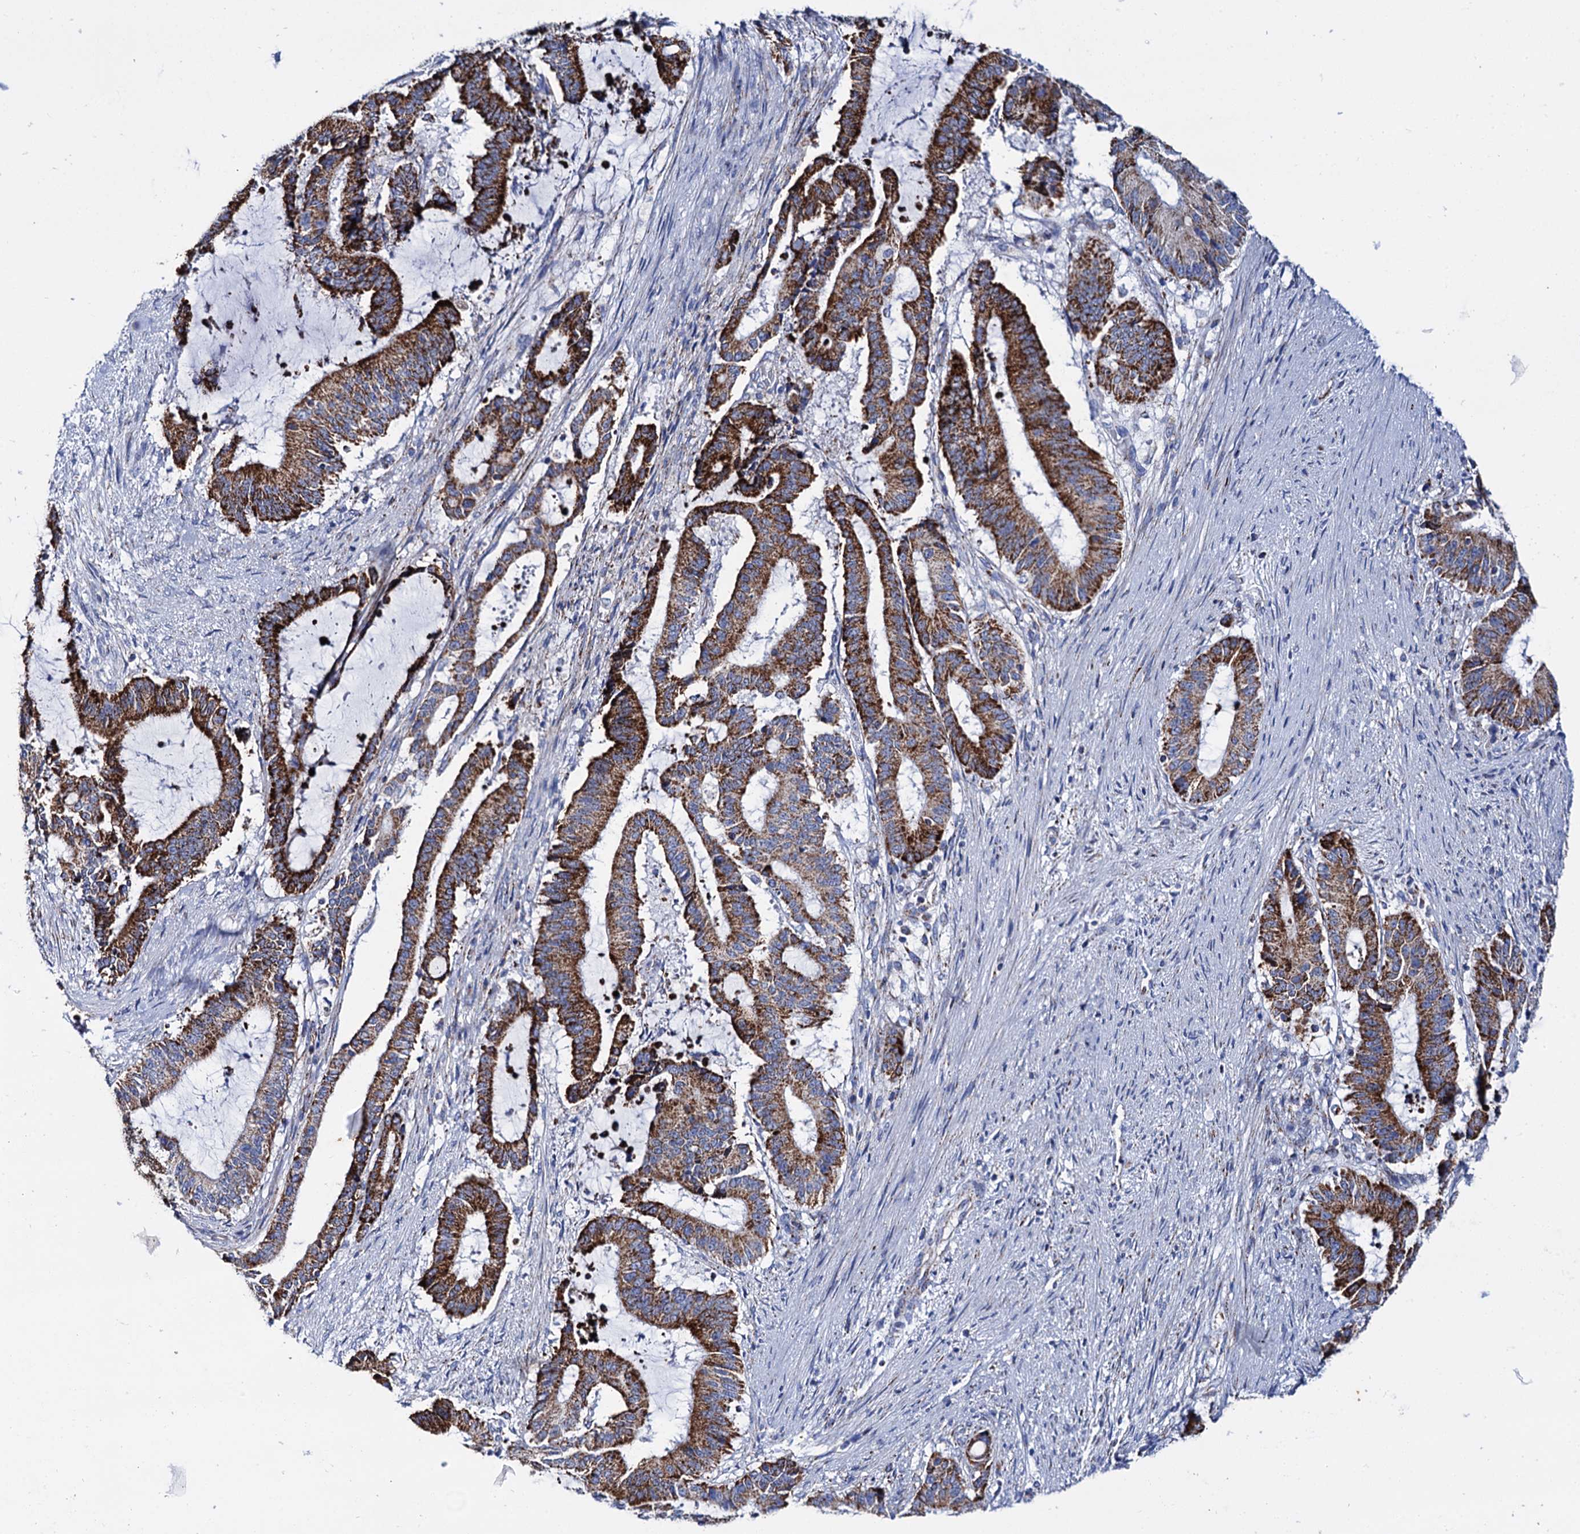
{"staining": {"intensity": "strong", "quantity": ">75%", "location": "cytoplasmic/membranous"}, "tissue": "liver cancer", "cell_type": "Tumor cells", "image_type": "cancer", "snomed": [{"axis": "morphology", "description": "Normal tissue, NOS"}, {"axis": "morphology", "description": "Cholangiocarcinoma"}, {"axis": "topography", "description": "Liver"}, {"axis": "topography", "description": "Peripheral nerve tissue"}], "caption": "IHC micrograph of neoplastic tissue: cholangiocarcinoma (liver) stained using IHC reveals high levels of strong protein expression localized specifically in the cytoplasmic/membranous of tumor cells, appearing as a cytoplasmic/membranous brown color.", "gene": "UBASH3B", "patient": {"sex": "female", "age": 73}}